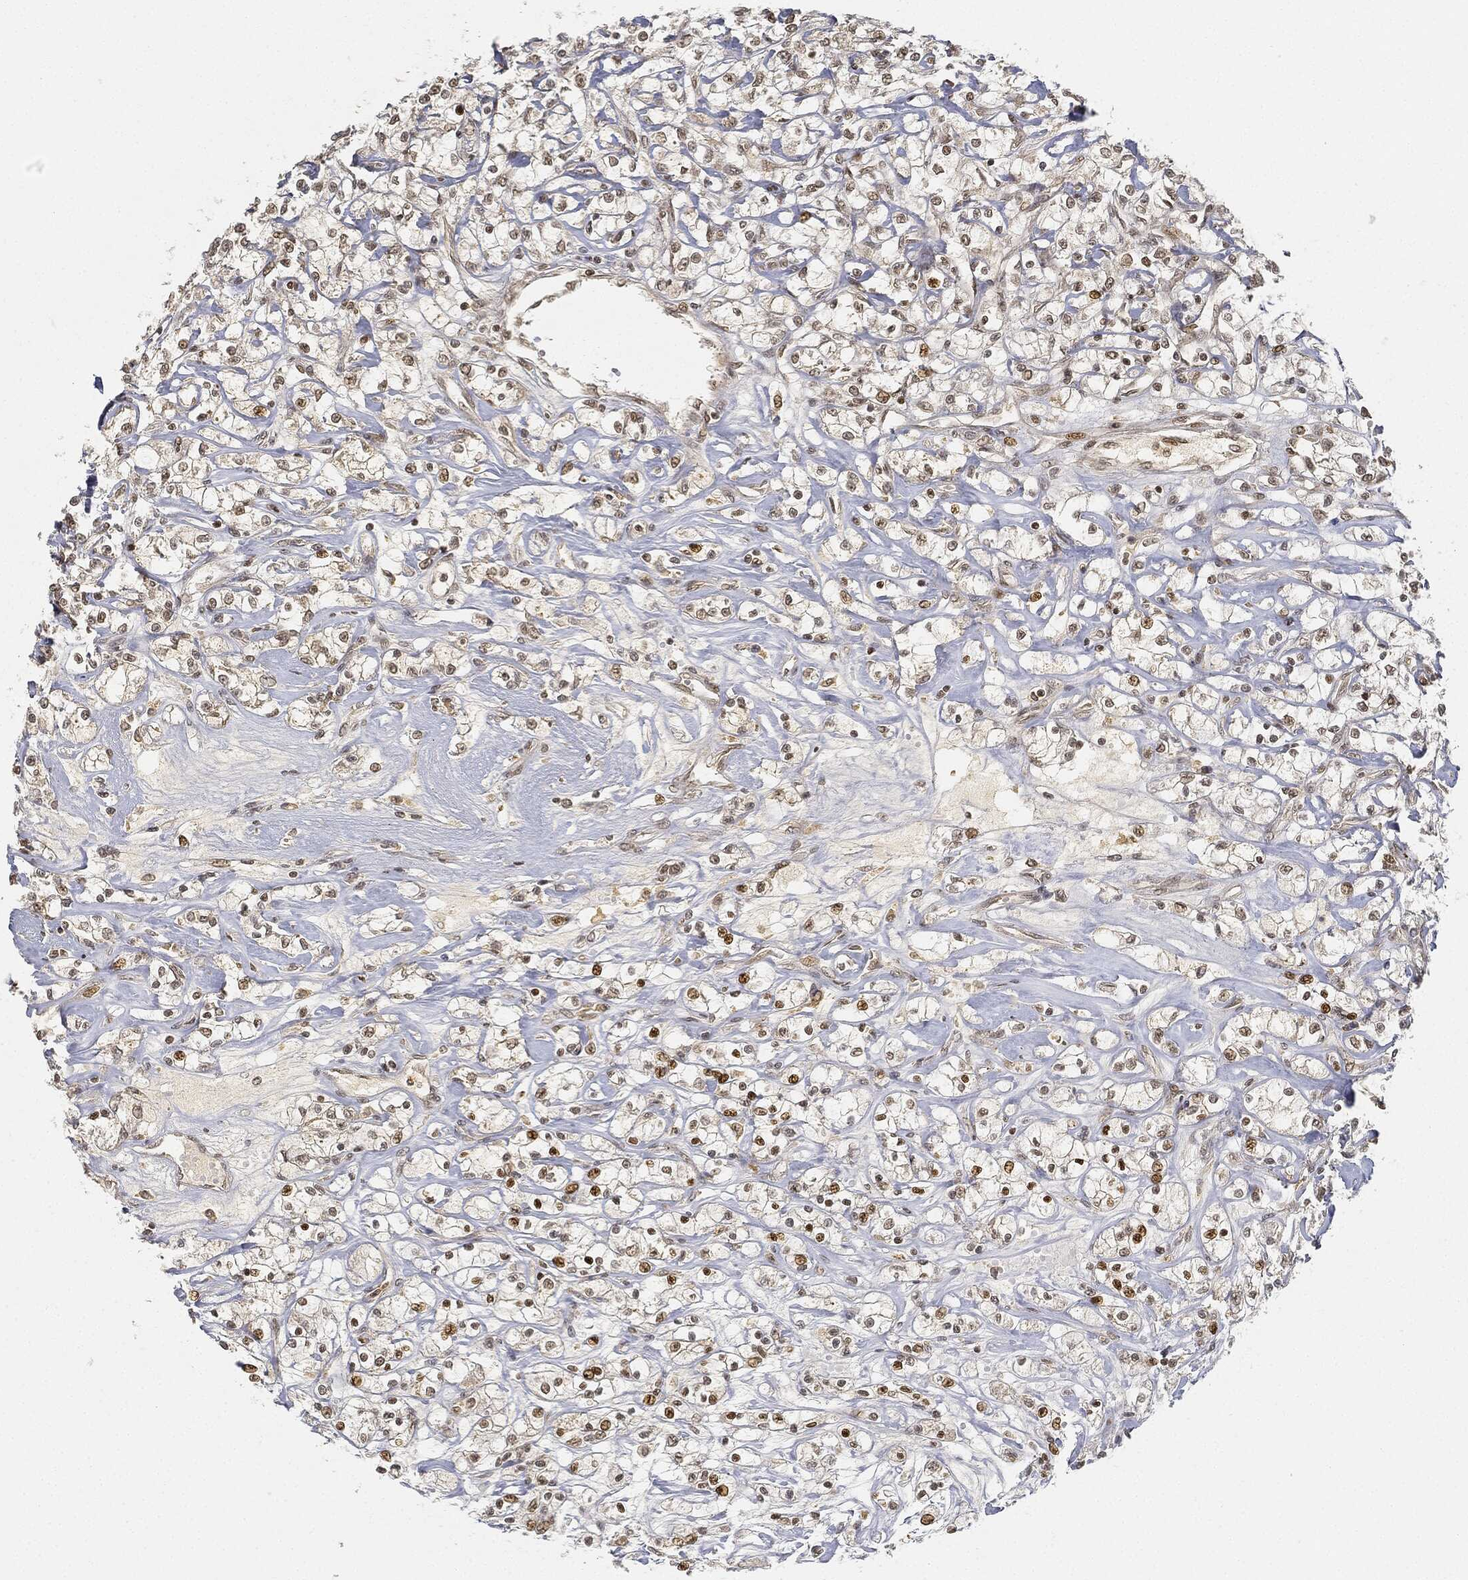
{"staining": {"intensity": "moderate", "quantity": "25%-75%", "location": "nuclear"}, "tissue": "renal cancer", "cell_type": "Tumor cells", "image_type": "cancer", "snomed": [{"axis": "morphology", "description": "Adenocarcinoma, NOS"}, {"axis": "topography", "description": "Kidney"}], "caption": "Immunohistochemistry (IHC) micrograph of neoplastic tissue: human adenocarcinoma (renal) stained using immunohistochemistry (IHC) exhibits medium levels of moderate protein expression localized specifically in the nuclear of tumor cells, appearing as a nuclear brown color.", "gene": "CIB1", "patient": {"sex": "female", "age": 59}}